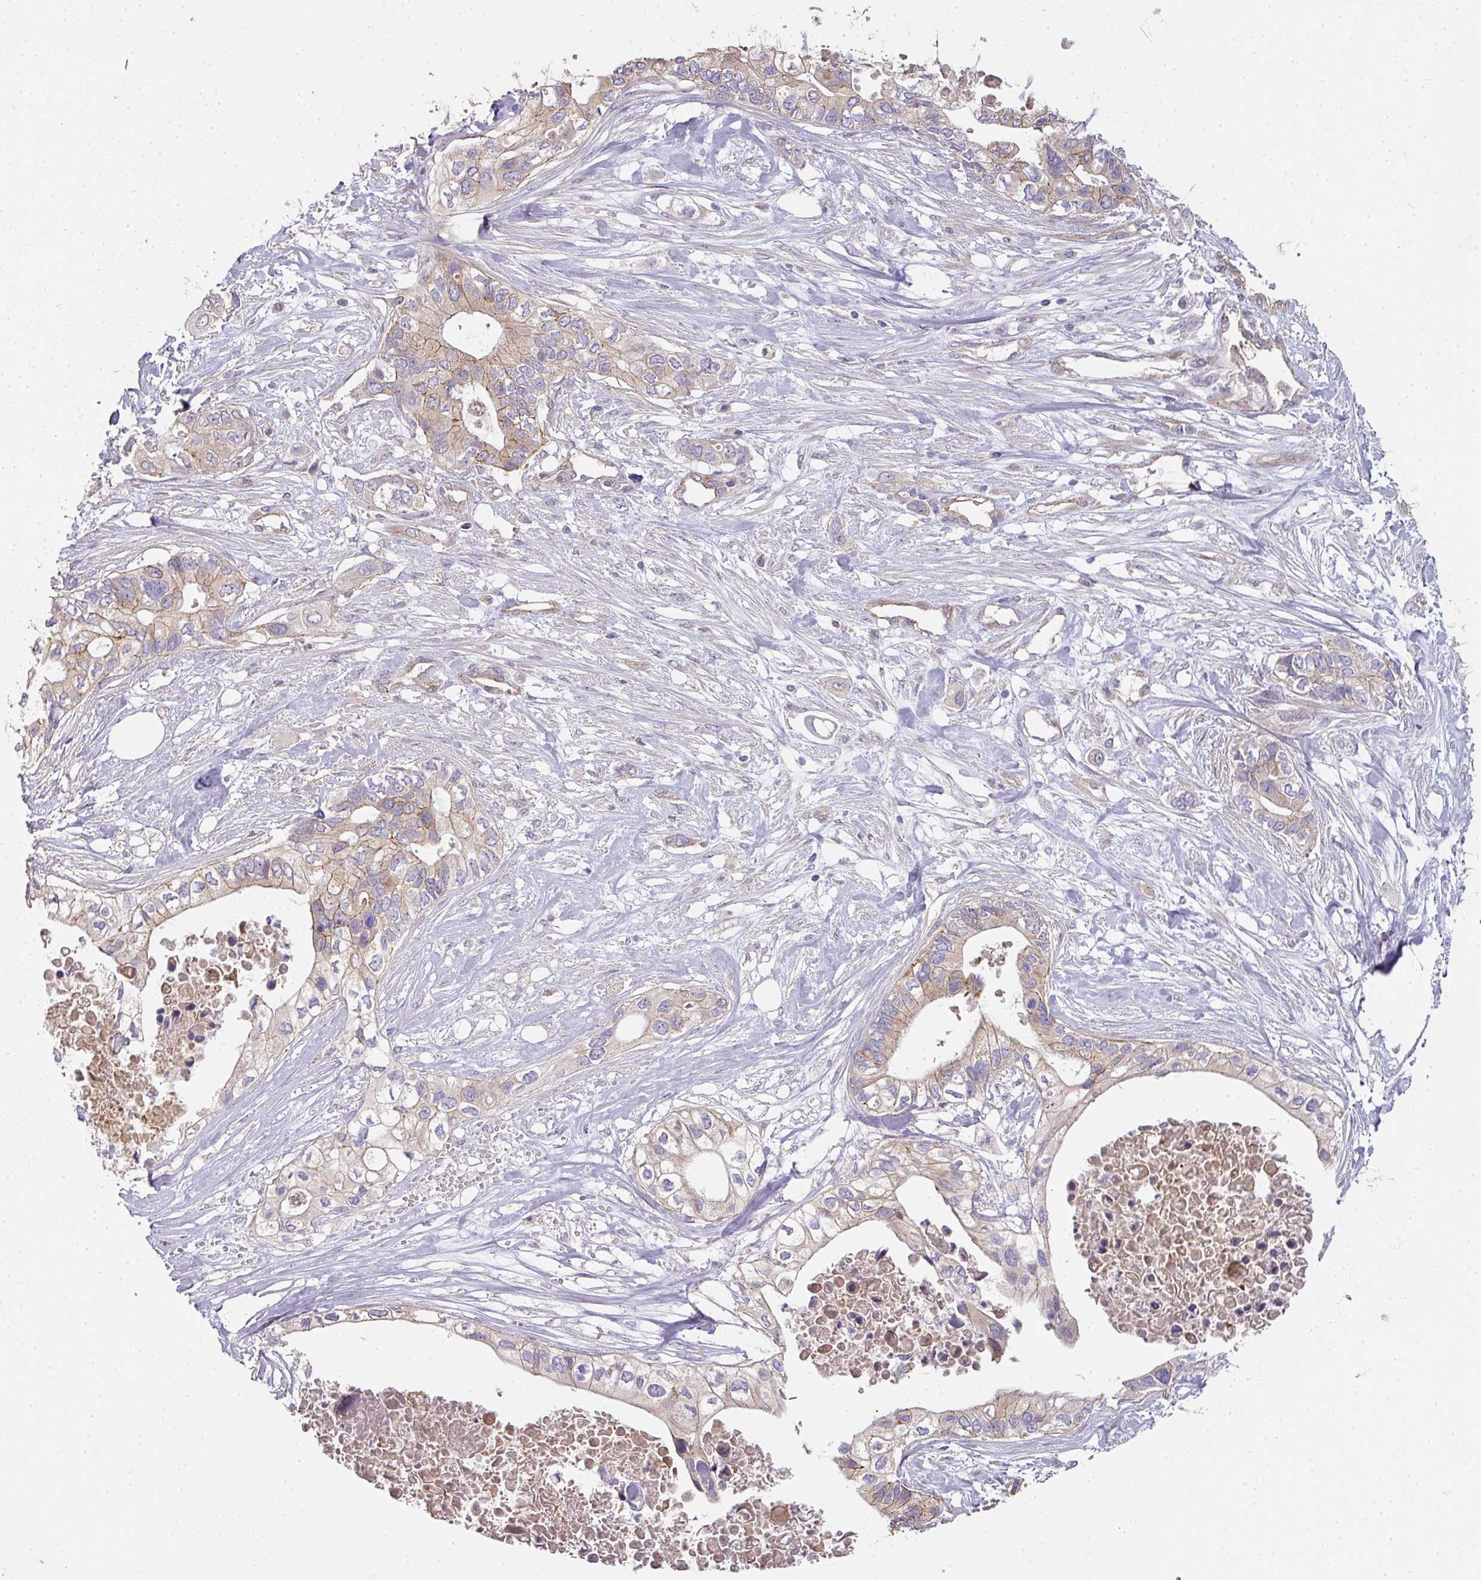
{"staining": {"intensity": "weak", "quantity": "25%-75%", "location": "cytoplasmic/membranous"}, "tissue": "pancreatic cancer", "cell_type": "Tumor cells", "image_type": "cancer", "snomed": [{"axis": "morphology", "description": "Adenocarcinoma, NOS"}, {"axis": "topography", "description": "Pancreas"}], "caption": "The photomicrograph demonstrates staining of pancreatic cancer (adenocarcinoma), revealing weak cytoplasmic/membranous protein expression (brown color) within tumor cells. (DAB IHC with brightfield microscopy, high magnification).", "gene": "PCDH1", "patient": {"sex": "female", "age": 63}}